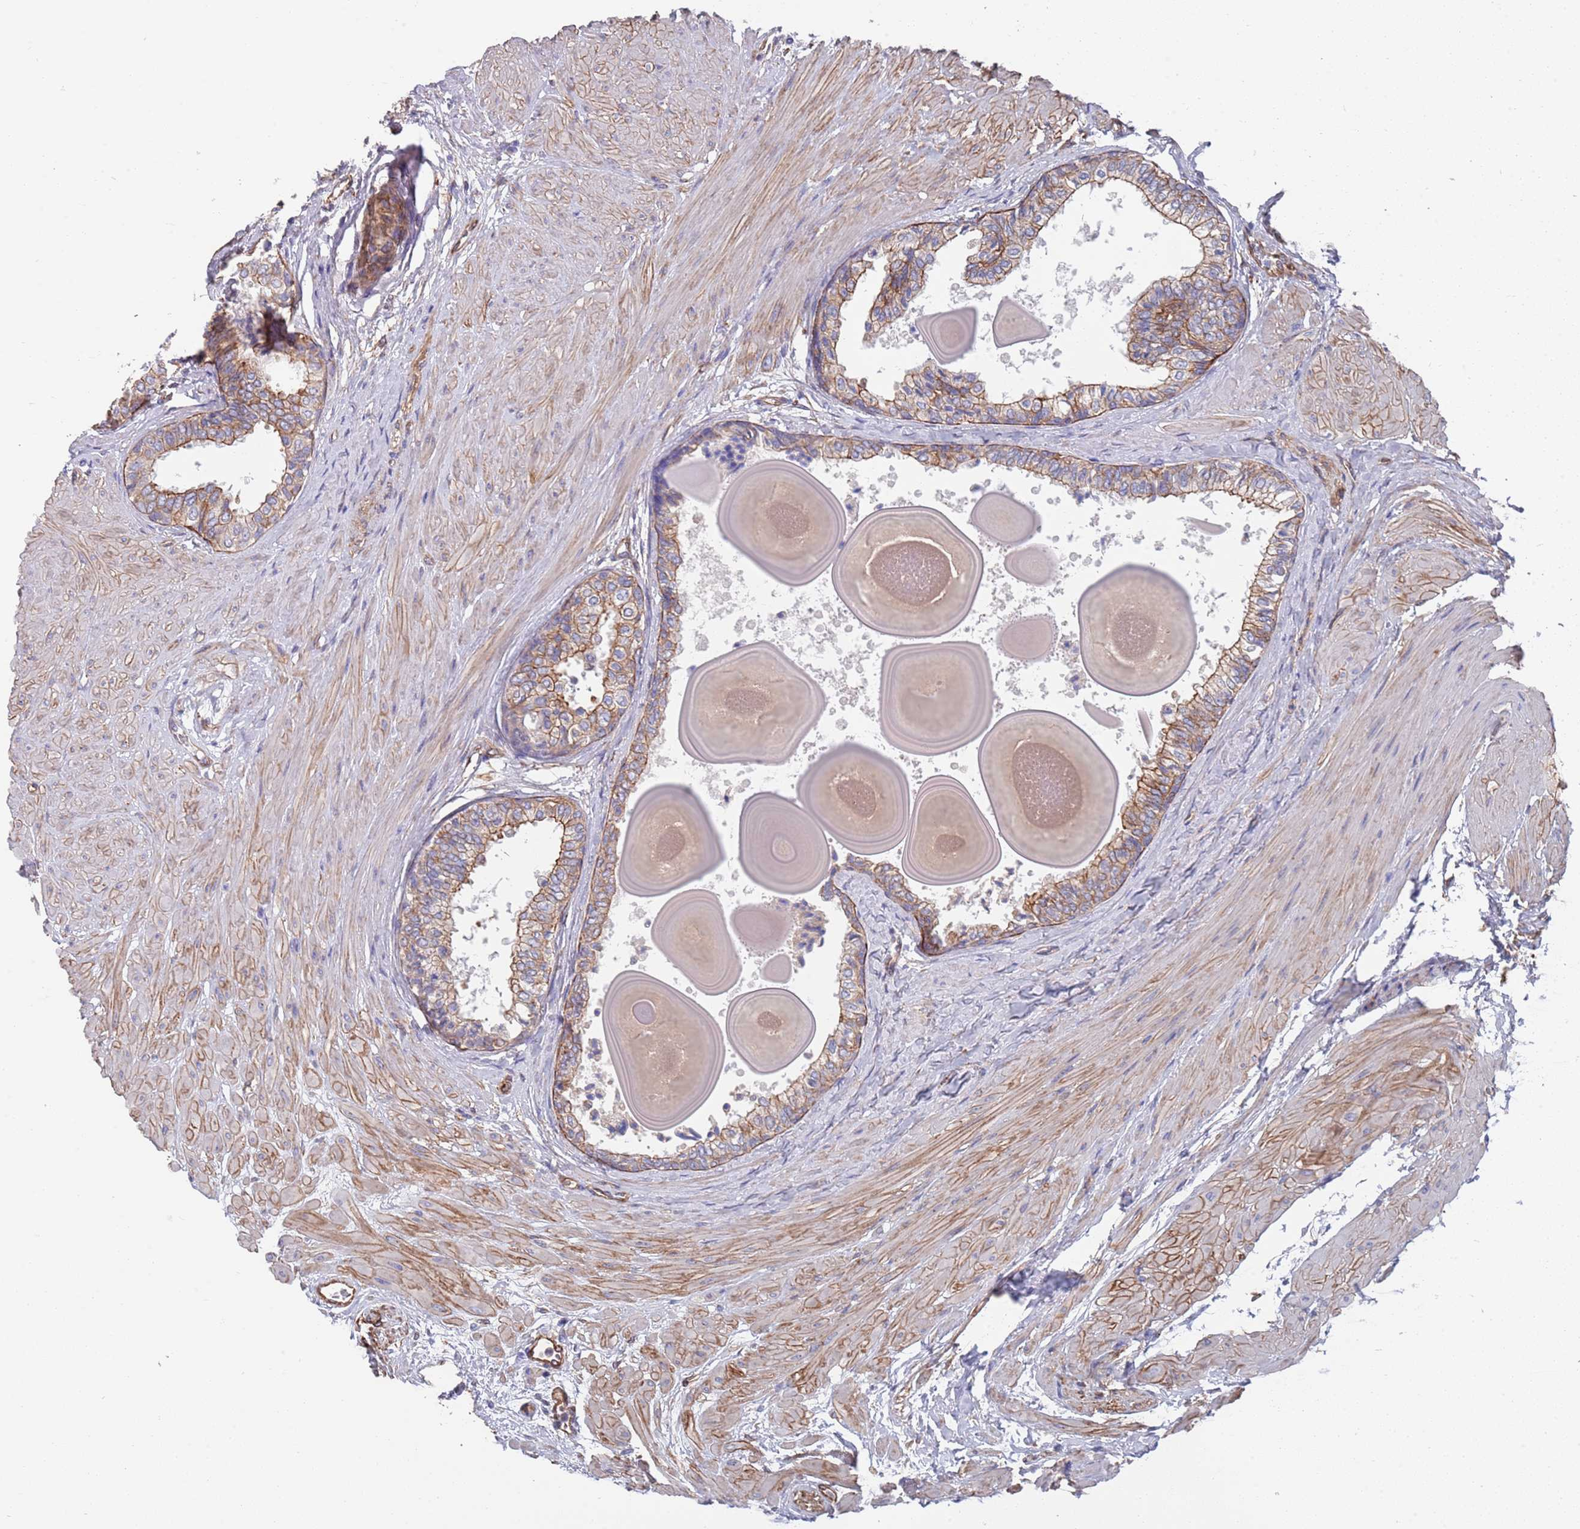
{"staining": {"intensity": "moderate", "quantity": "25%-75%", "location": "cytoplasmic/membranous"}, "tissue": "prostate", "cell_type": "Glandular cells", "image_type": "normal", "snomed": [{"axis": "morphology", "description": "Normal tissue, NOS"}, {"axis": "topography", "description": "Prostate"}], "caption": "Unremarkable prostate displays moderate cytoplasmic/membranous expression in approximately 25%-75% of glandular cells, visualized by immunohistochemistry. (brown staining indicates protein expression, while blue staining denotes nuclei).", "gene": "JAKMIP2", "patient": {"sex": "male", "age": 48}}